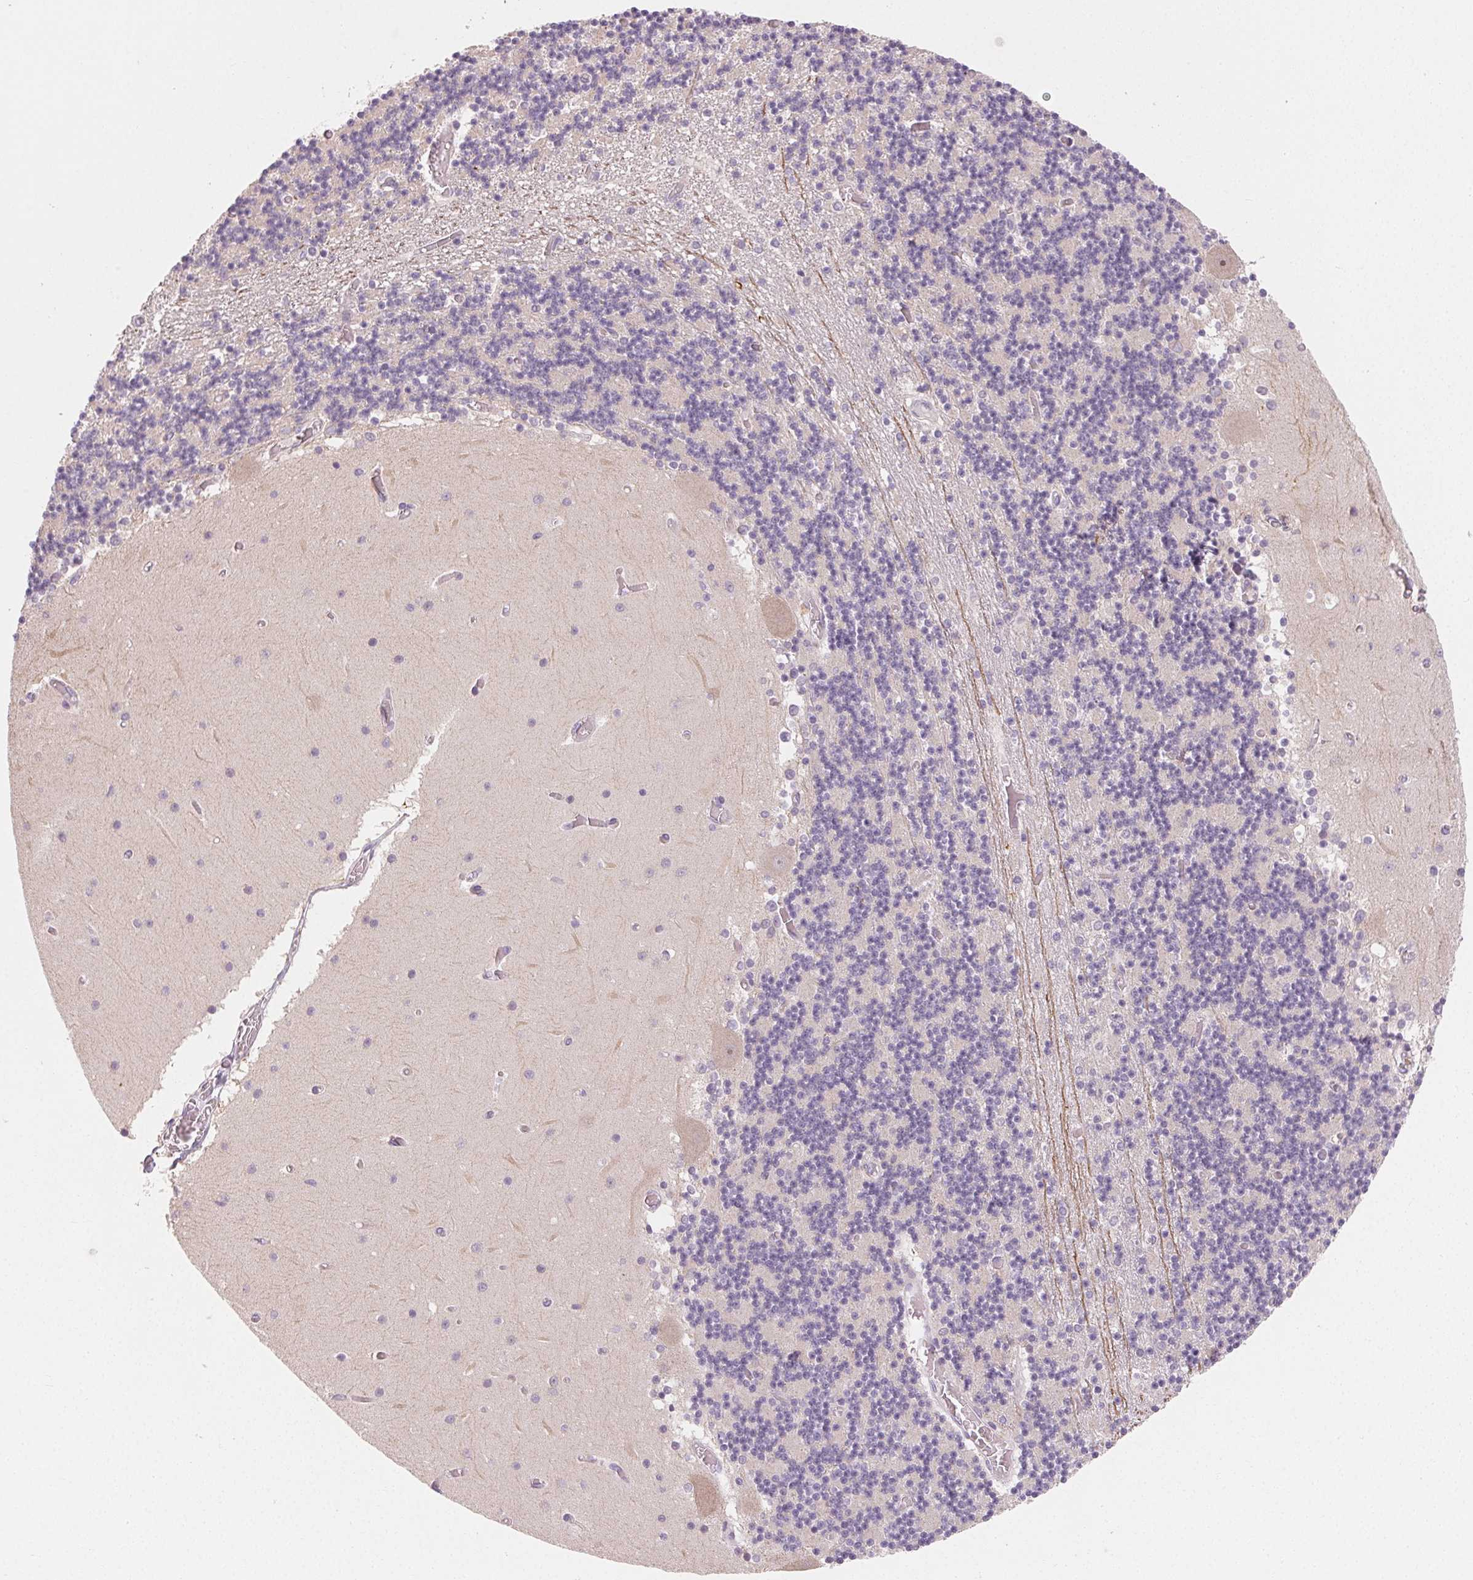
{"staining": {"intensity": "negative", "quantity": "none", "location": "none"}, "tissue": "cerebellum", "cell_type": "Cells in granular layer", "image_type": "normal", "snomed": [{"axis": "morphology", "description": "Normal tissue, NOS"}, {"axis": "topography", "description": "Cerebellum"}], "caption": "Immunohistochemistry histopathology image of normal cerebellum stained for a protein (brown), which displays no staining in cells in granular layer.", "gene": "MYBL1", "patient": {"sex": "female", "age": 28}}